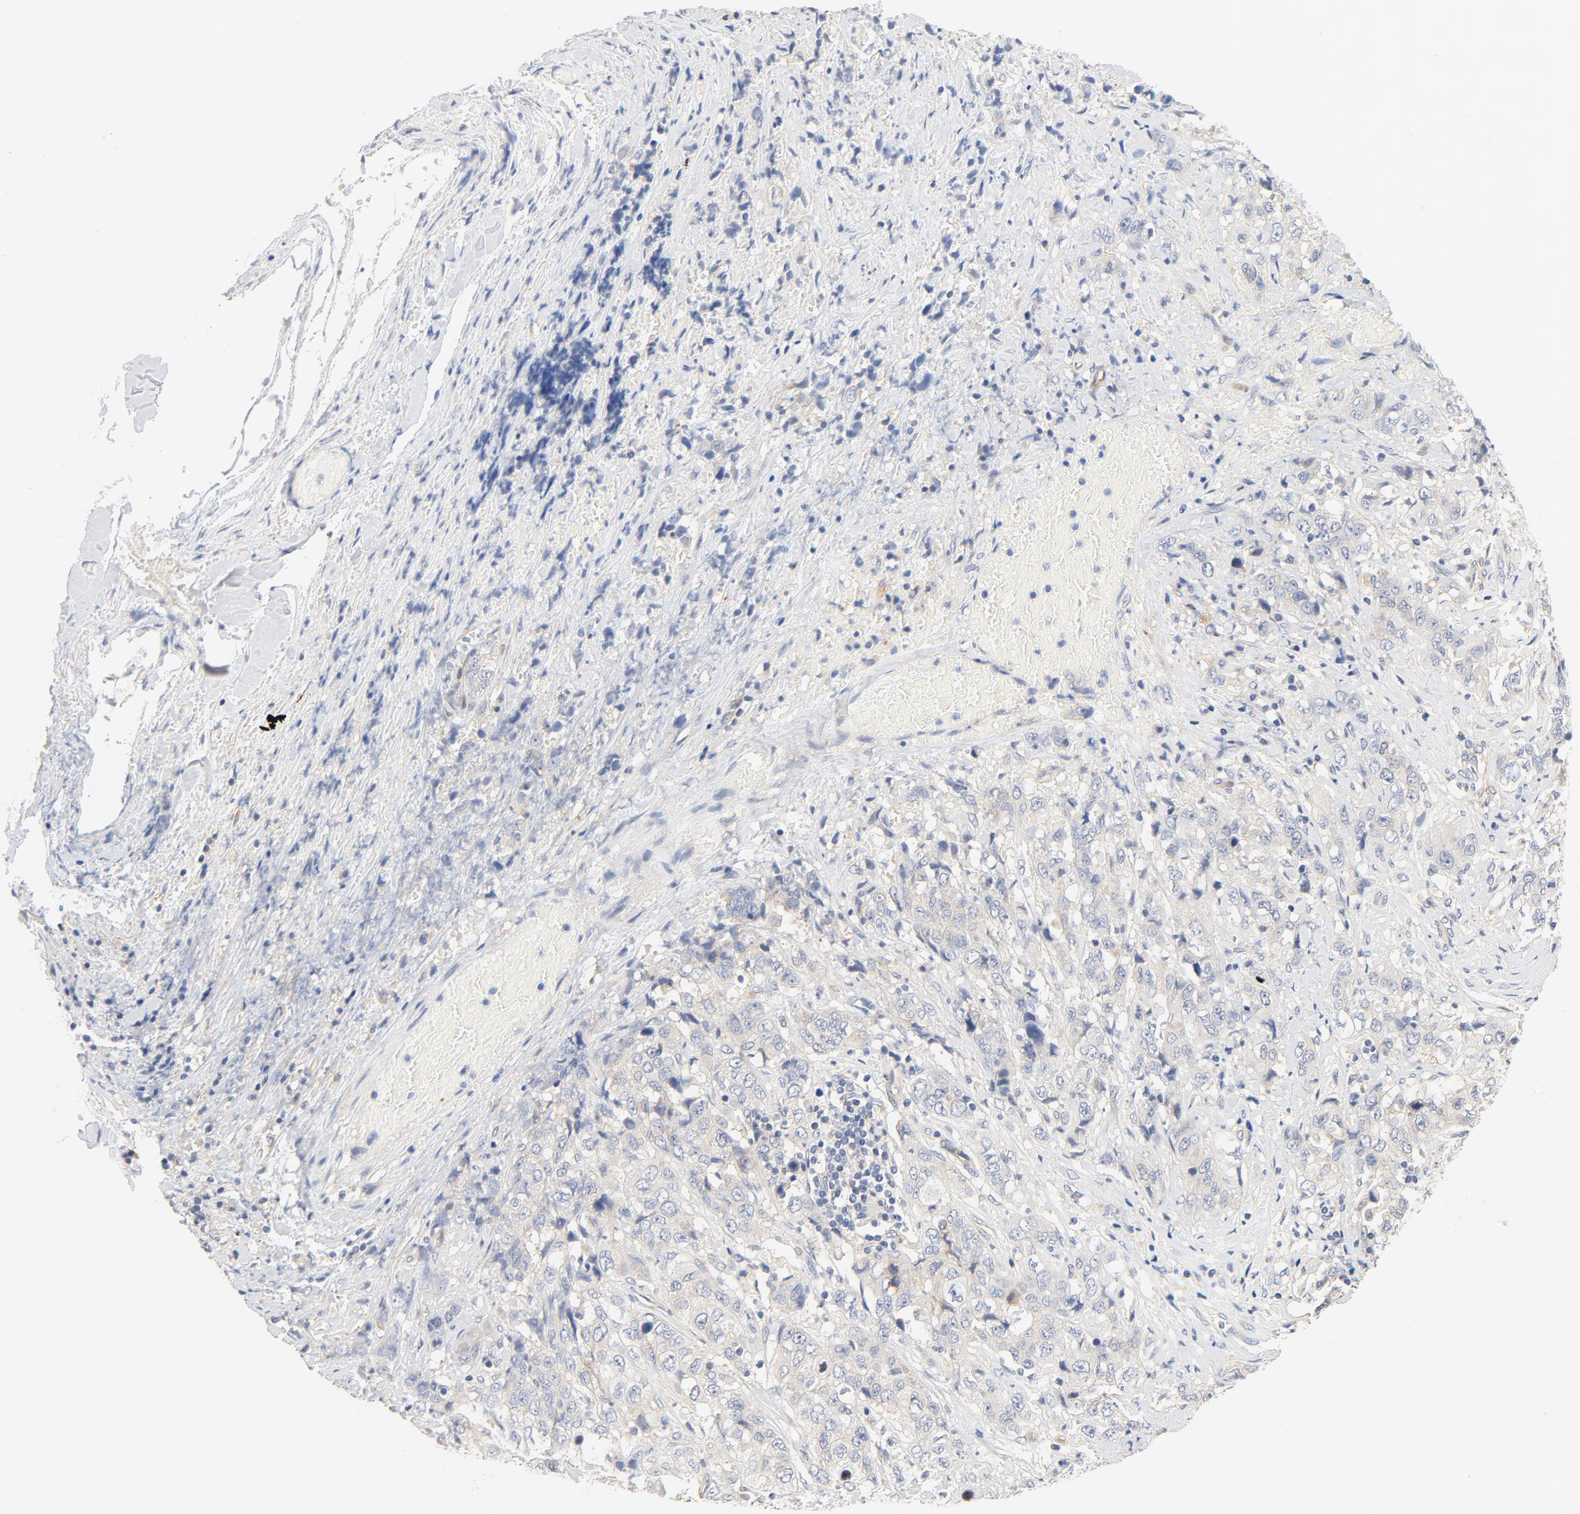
{"staining": {"intensity": "weak", "quantity": "25%-75%", "location": "cytoplasmic/membranous"}, "tissue": "stomach cancer", "cell_type": "Tumor cells", "image_type": "cancer", "snomed": [{"axis": "morphology", "description": "Adenocarcinoma, NOS"}, {"axis": "topography", "description": "Stomach"}], "caption": "DAB (3,3'-diaminobenzidine) immunohistochemical staining of adenocarcinoma (stomach) reveals weak cytoplasmic/membranous protein staining in about 25%-75% of tumor cells.", "gene": "DYNC1H1", "patient": {"sex": "male", "age": 48}}